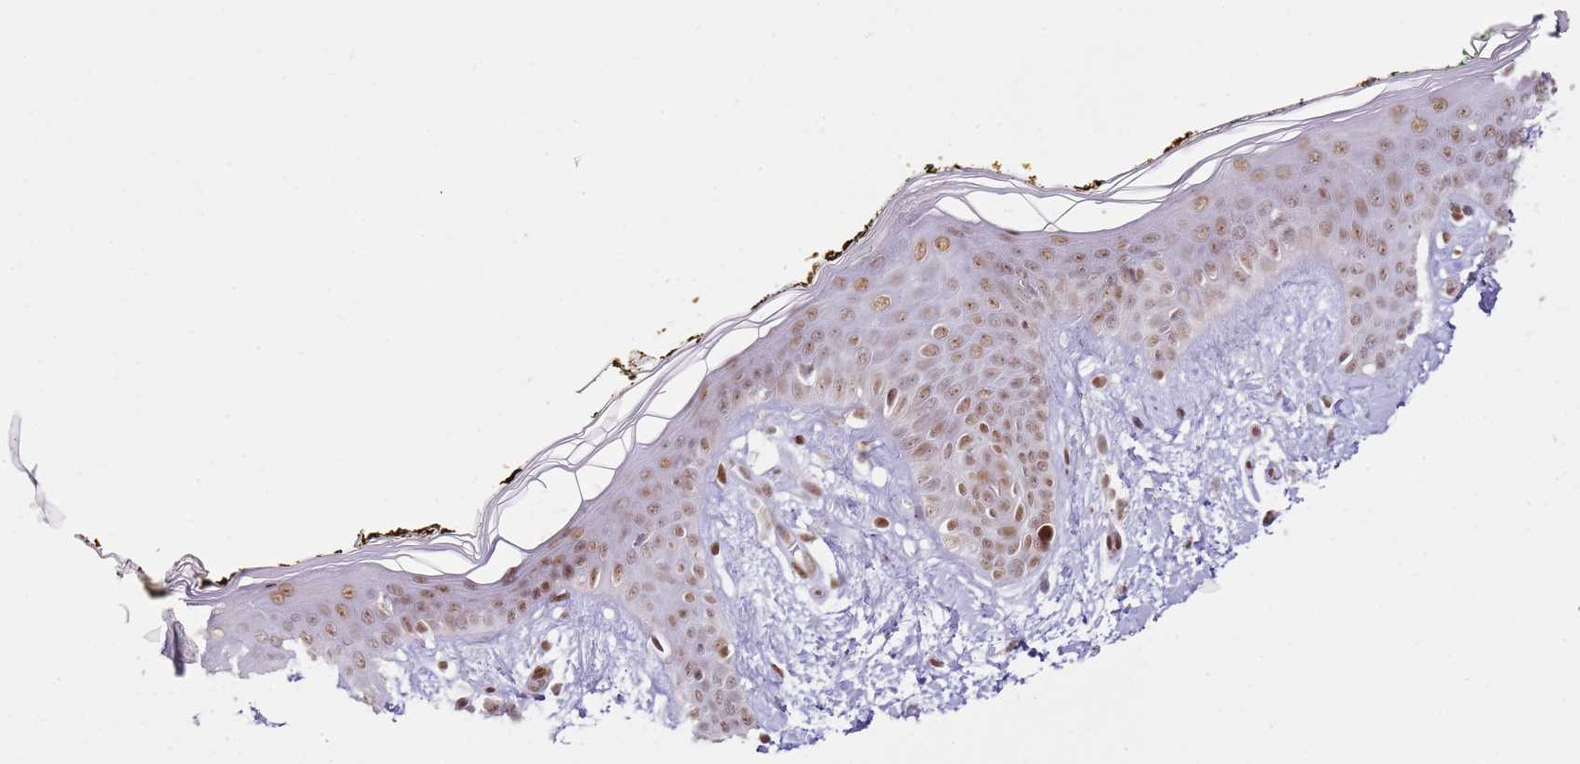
{"staining": {"intensity": "moderate", "quantity": ">75%", "location": "nuclear"}, "tissue": "skin", "cell_type": "Fibroblasts", "image_type": "normal", "snomed": [{"axis": "morphology", "description": "Normal tissue, NOS"}, {"axis": "topography", "description": "Skin"}], "caption": "Immunohistochemical staining of benign skin demonstrates medium levels of moderate nuclear positivity in about >75% of fibroblasts.", "gene": "PHC2", "patient": {"sex": "female", "age": 34}}